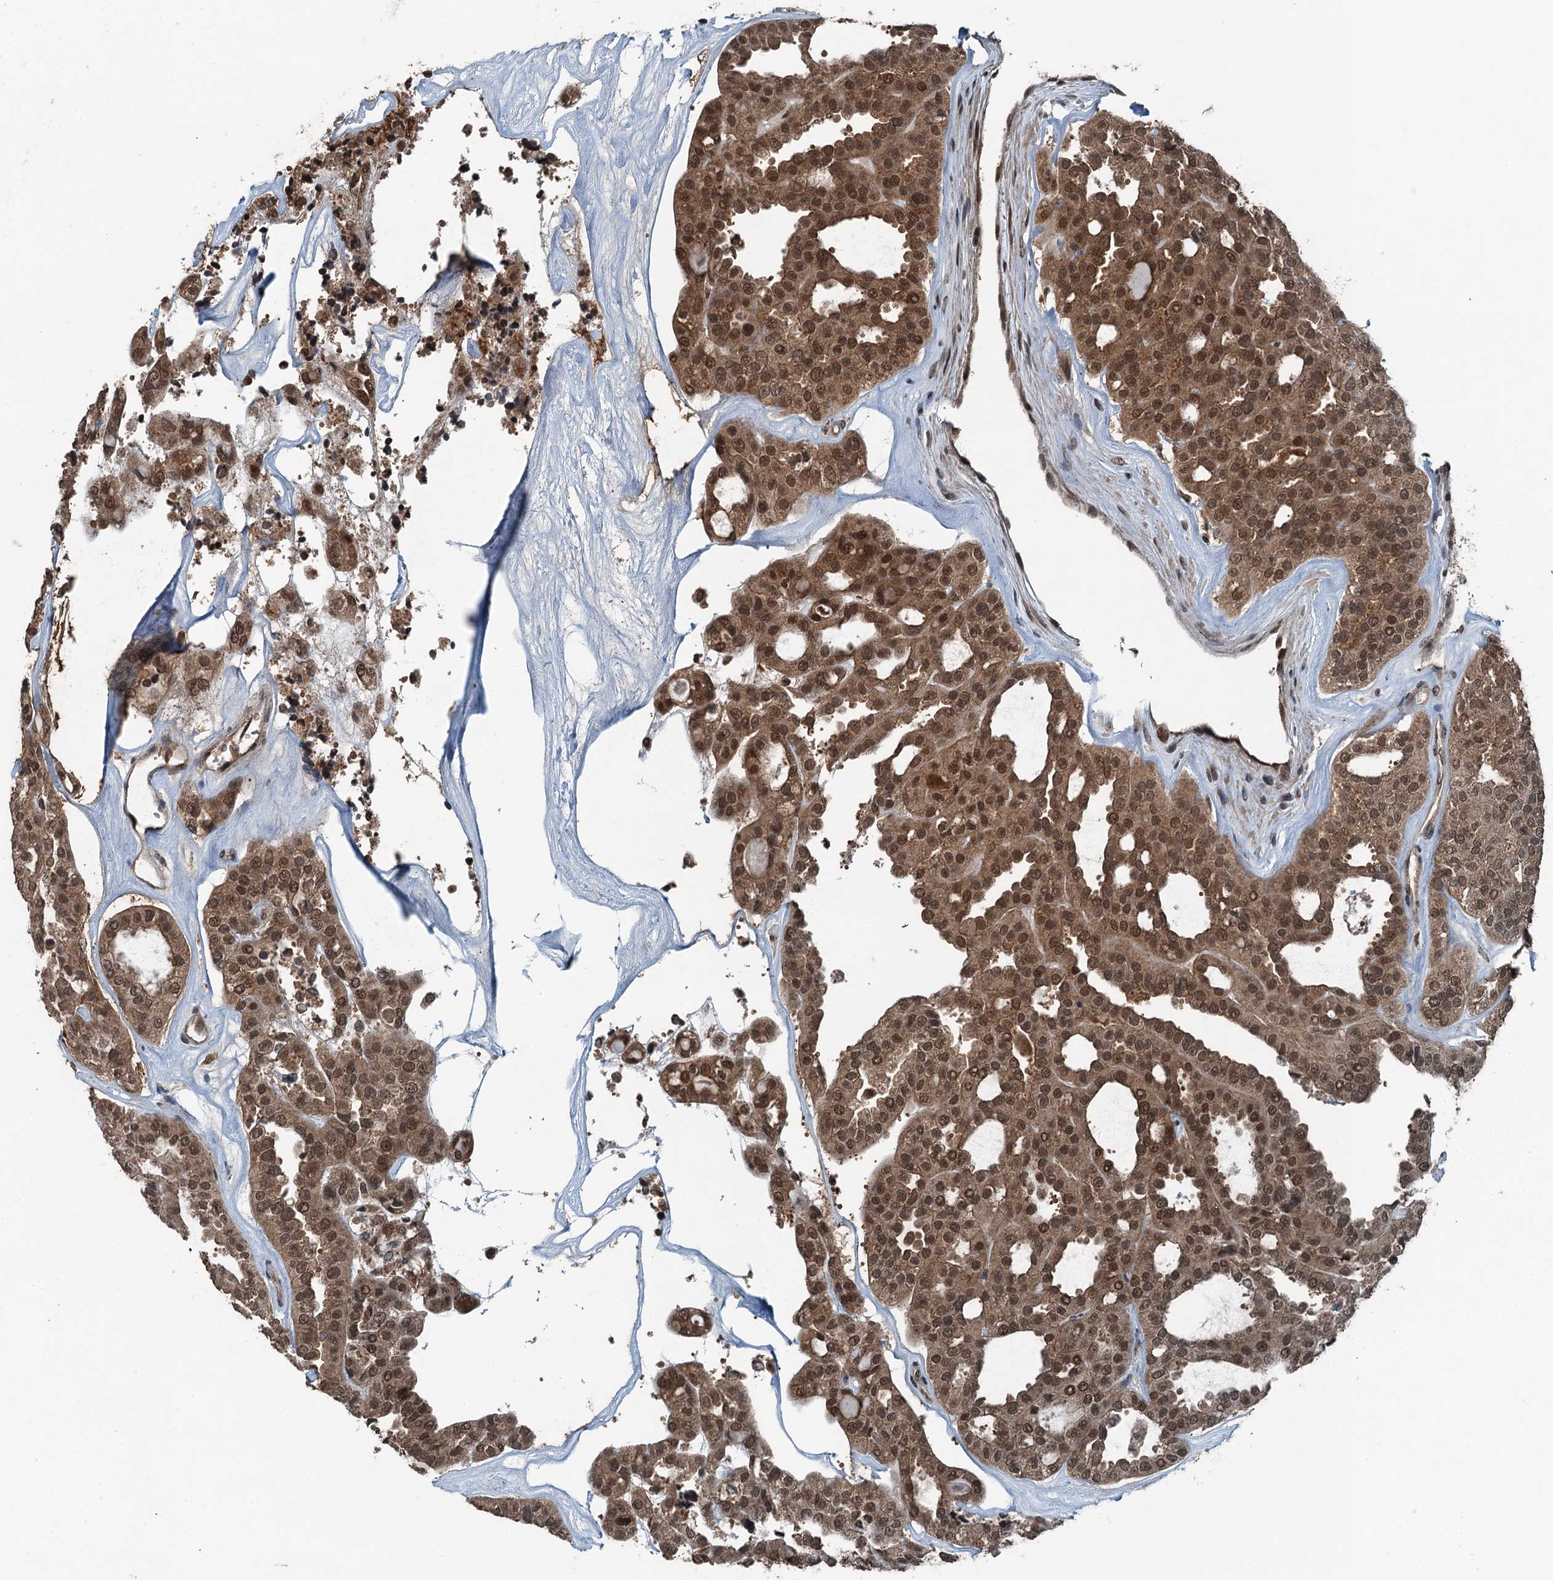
{"staining": {"intensity": "moderate", "quantity": ">75%", "location": "cytoplasmic/membranous,nuclear"}, "tissue": "thyroid cancer", "cell_type": "Tumor cells", "image_type": "cancer", "snomed": [{"axis": "morphology", "description": "Follicular adenoma carcinoma, NOS"}, {"axis": "topography", "description": "Thyroid gland"}], "caption": "This micrograph reveals IHC staining of human thyroid cancer, with medium moderate cytoplasmic/membranous and nuclear staining in approximately >75% of tumor cells.", "gene": "UBXN6", "patient": {"sex": "male", "age": 75}}